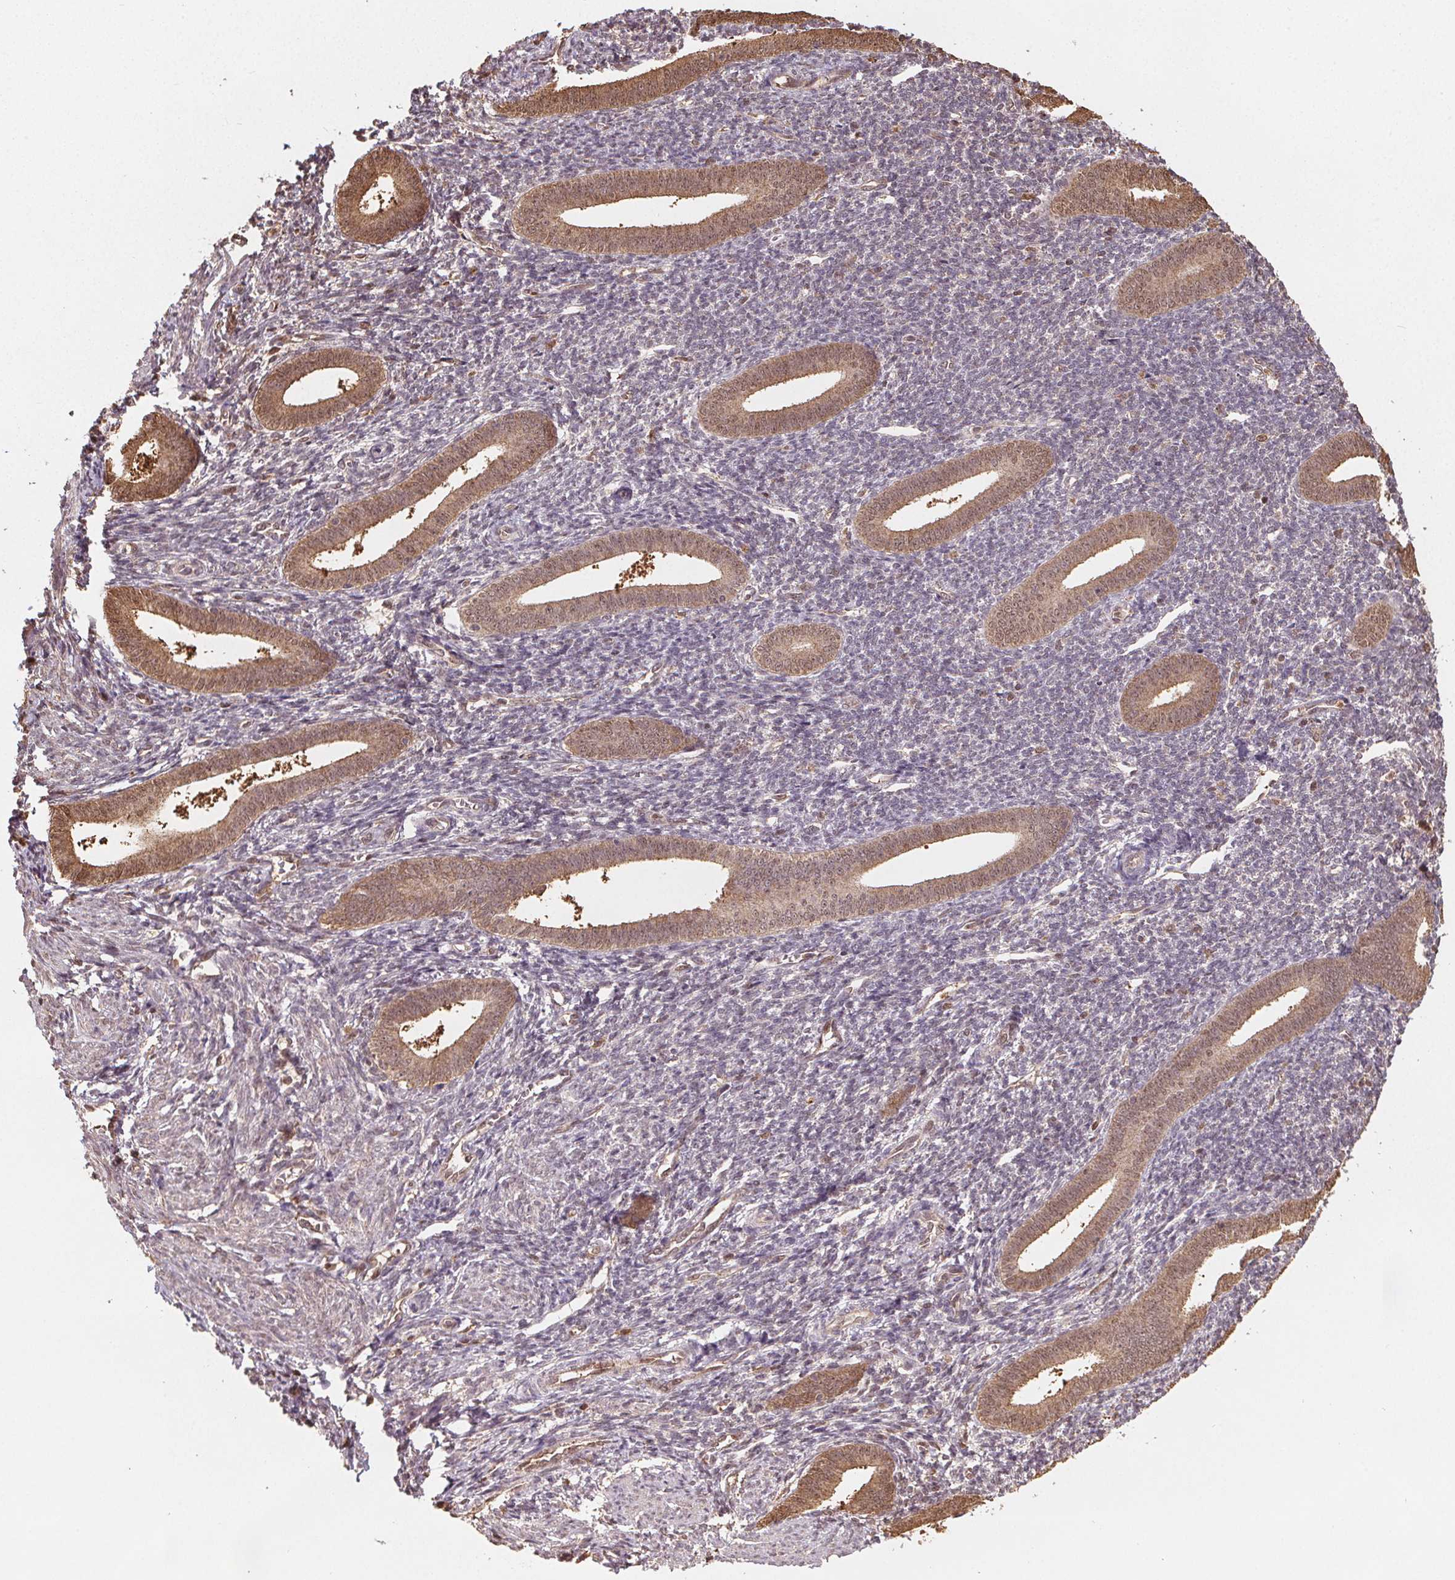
{"staining": {"intensity": "moderate", "quantity": "<25%", "location": "nuclear"}, "tissue": "endometrium", "cell_type": "Cells in endometrial stroma", "image_type": "normal", "snomed": [{"axis": "morphology", "description": "Normal tissue, NOS"}, {"axis": "topography", "description": "Endometrium"}], "caption": "High-magnification brightfield microscopy of benign endometrium stained with DAB (brown) and counterstained with hematoxylin (blue). cells in endometrial stroma exhibit moderate nuclear positivity is present in about<25% of cells.", "gene": "ENO1", "patient": {"sex": "female", "age": 25}}